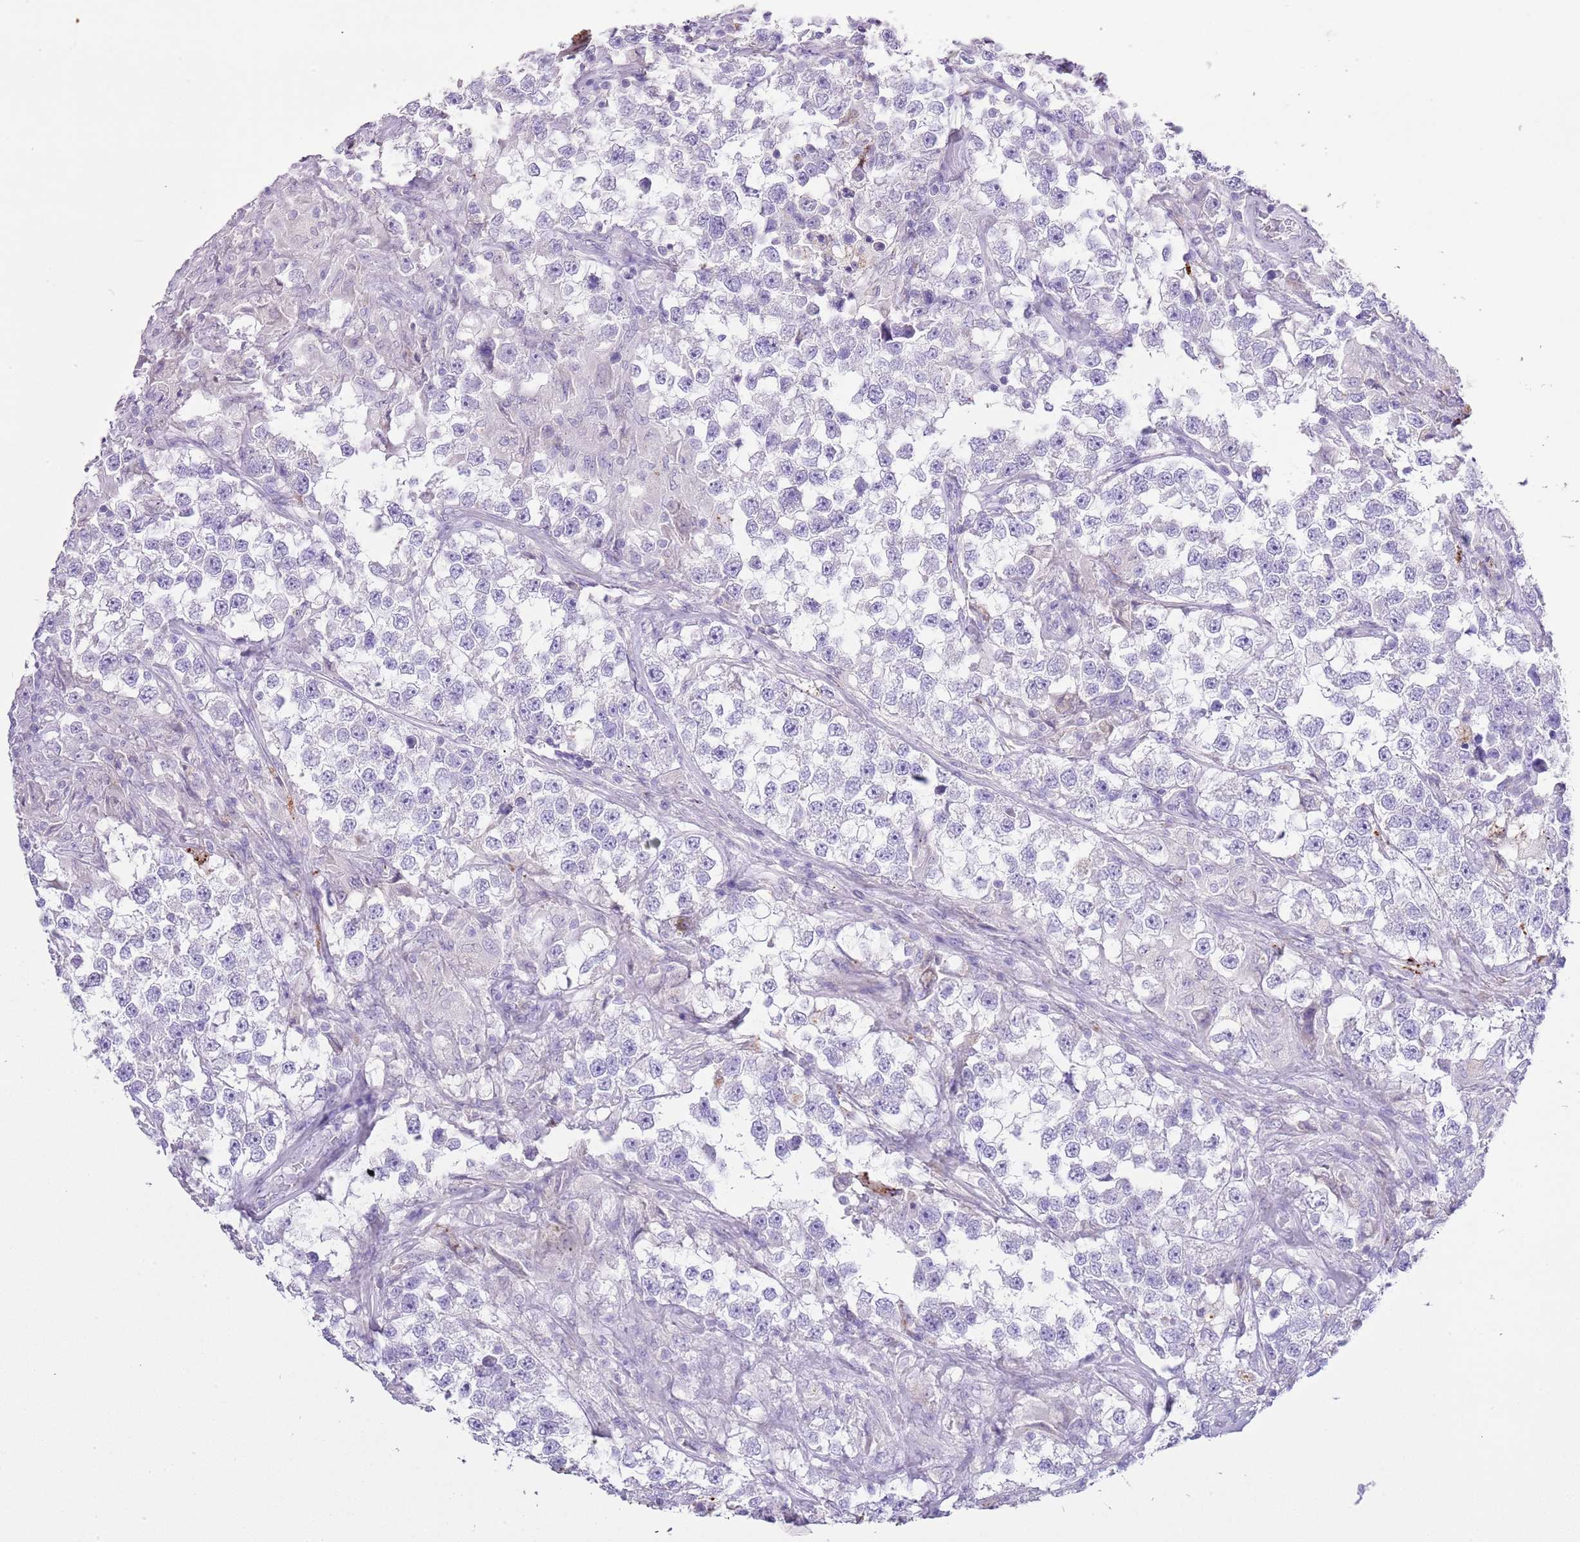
{"staining": {"intensity": "negative", "quantity": "none", "location": "none"}, "tissue": "testis cancer", "cell_type": "Tumor cells", "image_type": "cancer", "snomed": [{"axis": "morphology", "description": "Seminoma, NOS"}, {"axis": "topography", "description": "Testis"}], "caption": "Seminoma (testis) stained for a protein using immunohistochemistry shows no expression tumor cells.", "gene": "OR2Z1", "patient": {"sex": "male", "age": 46}}